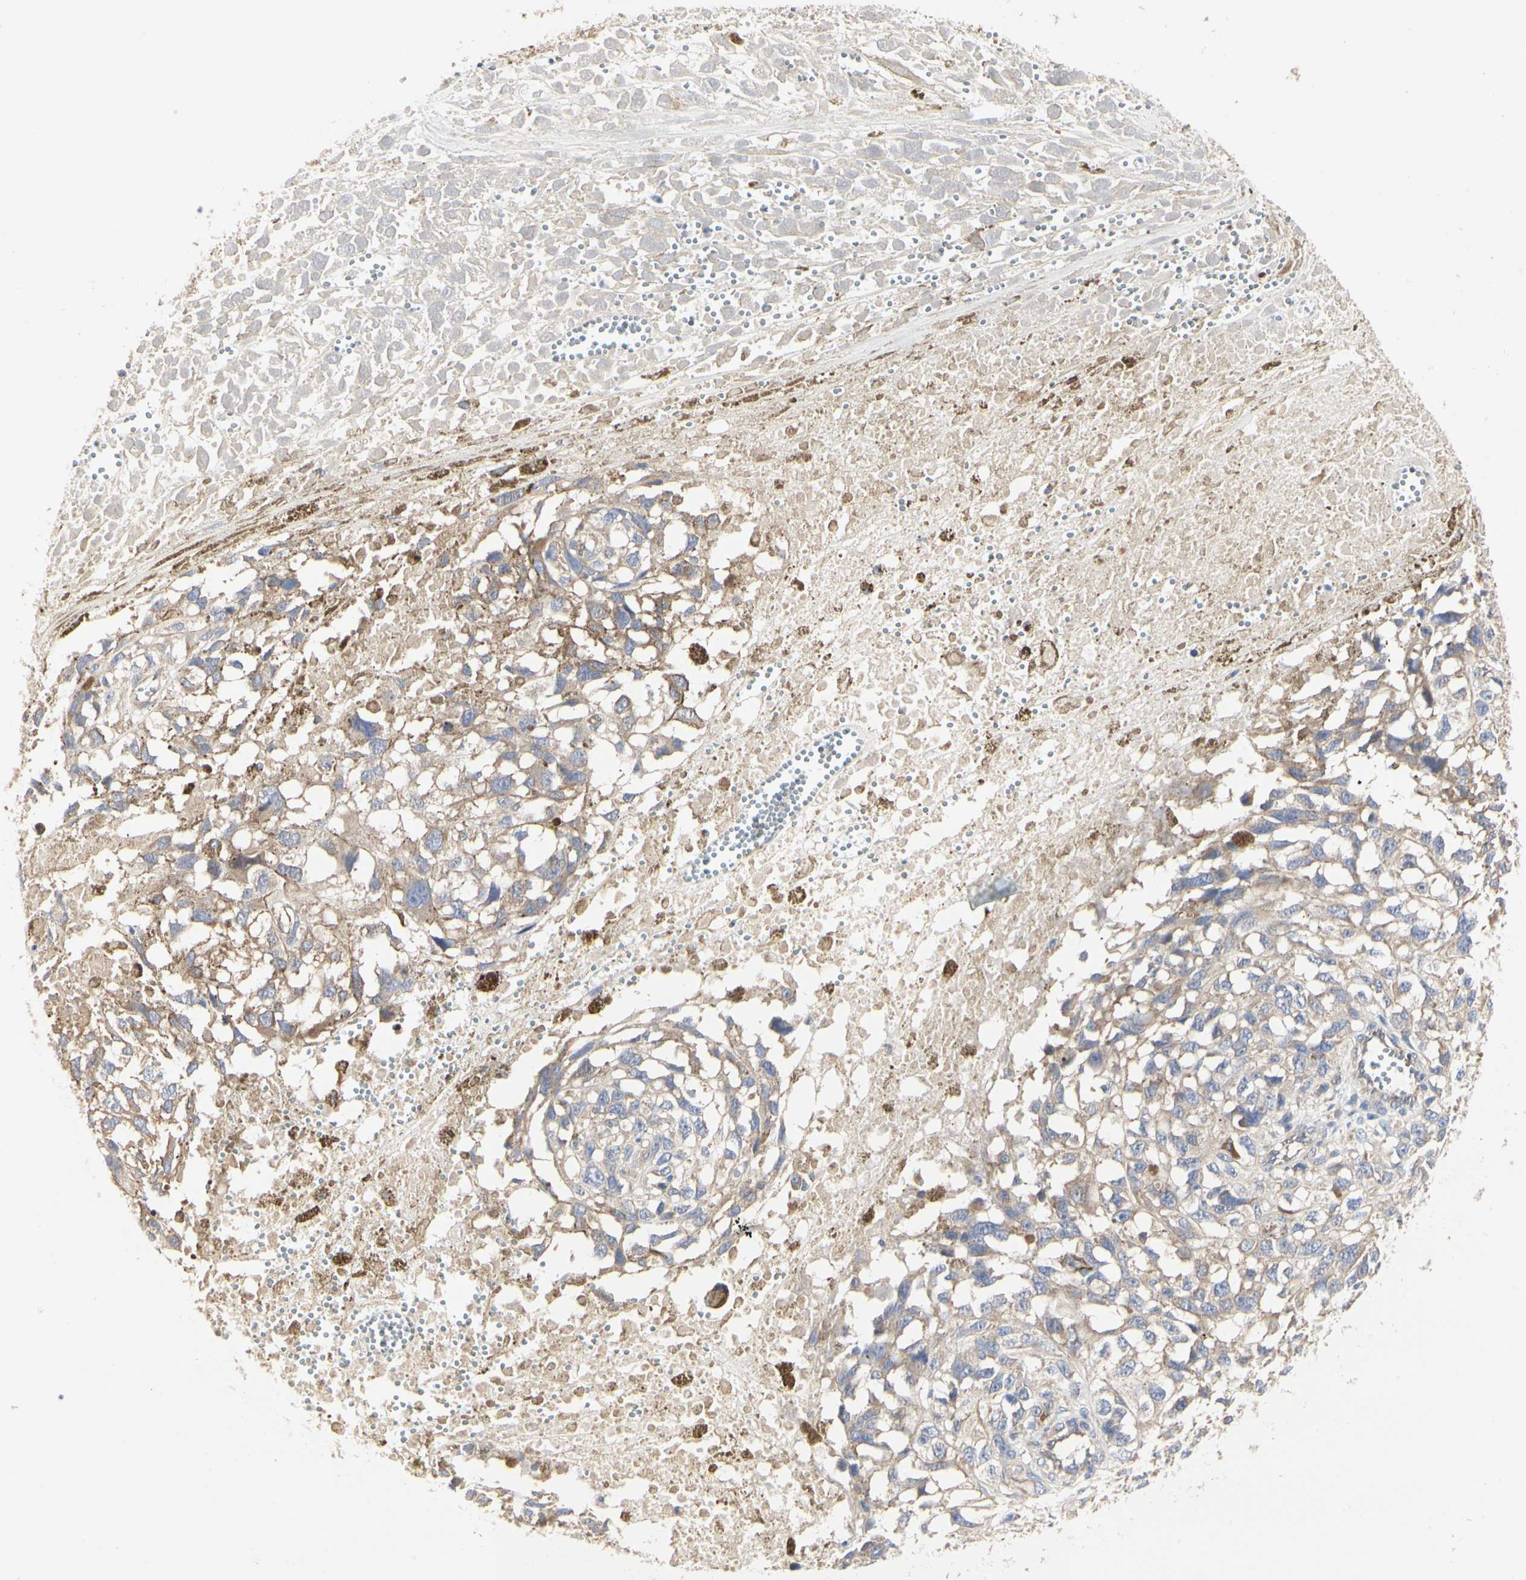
{"staining": {"intensity": "weak", "quantity": ">75%", "location": "cytoplasmic/membranous"}, "tissue": "melanoma", "cell_type": "Tumor cells", "image_type": "cancer", "snomed": [{"axis": "morphology", "description": "Malignant melanoma, Metastatic site"}, {"axis": "topography", "description": "Lymph node"}], "caption": "Melanoma stained with a brown dye shows weak cytoplasmic/membranous positive positivity in about >75% of tumor cells.", "gene": "C3orf52", "patient": {"sex": "male", "age": 59}}